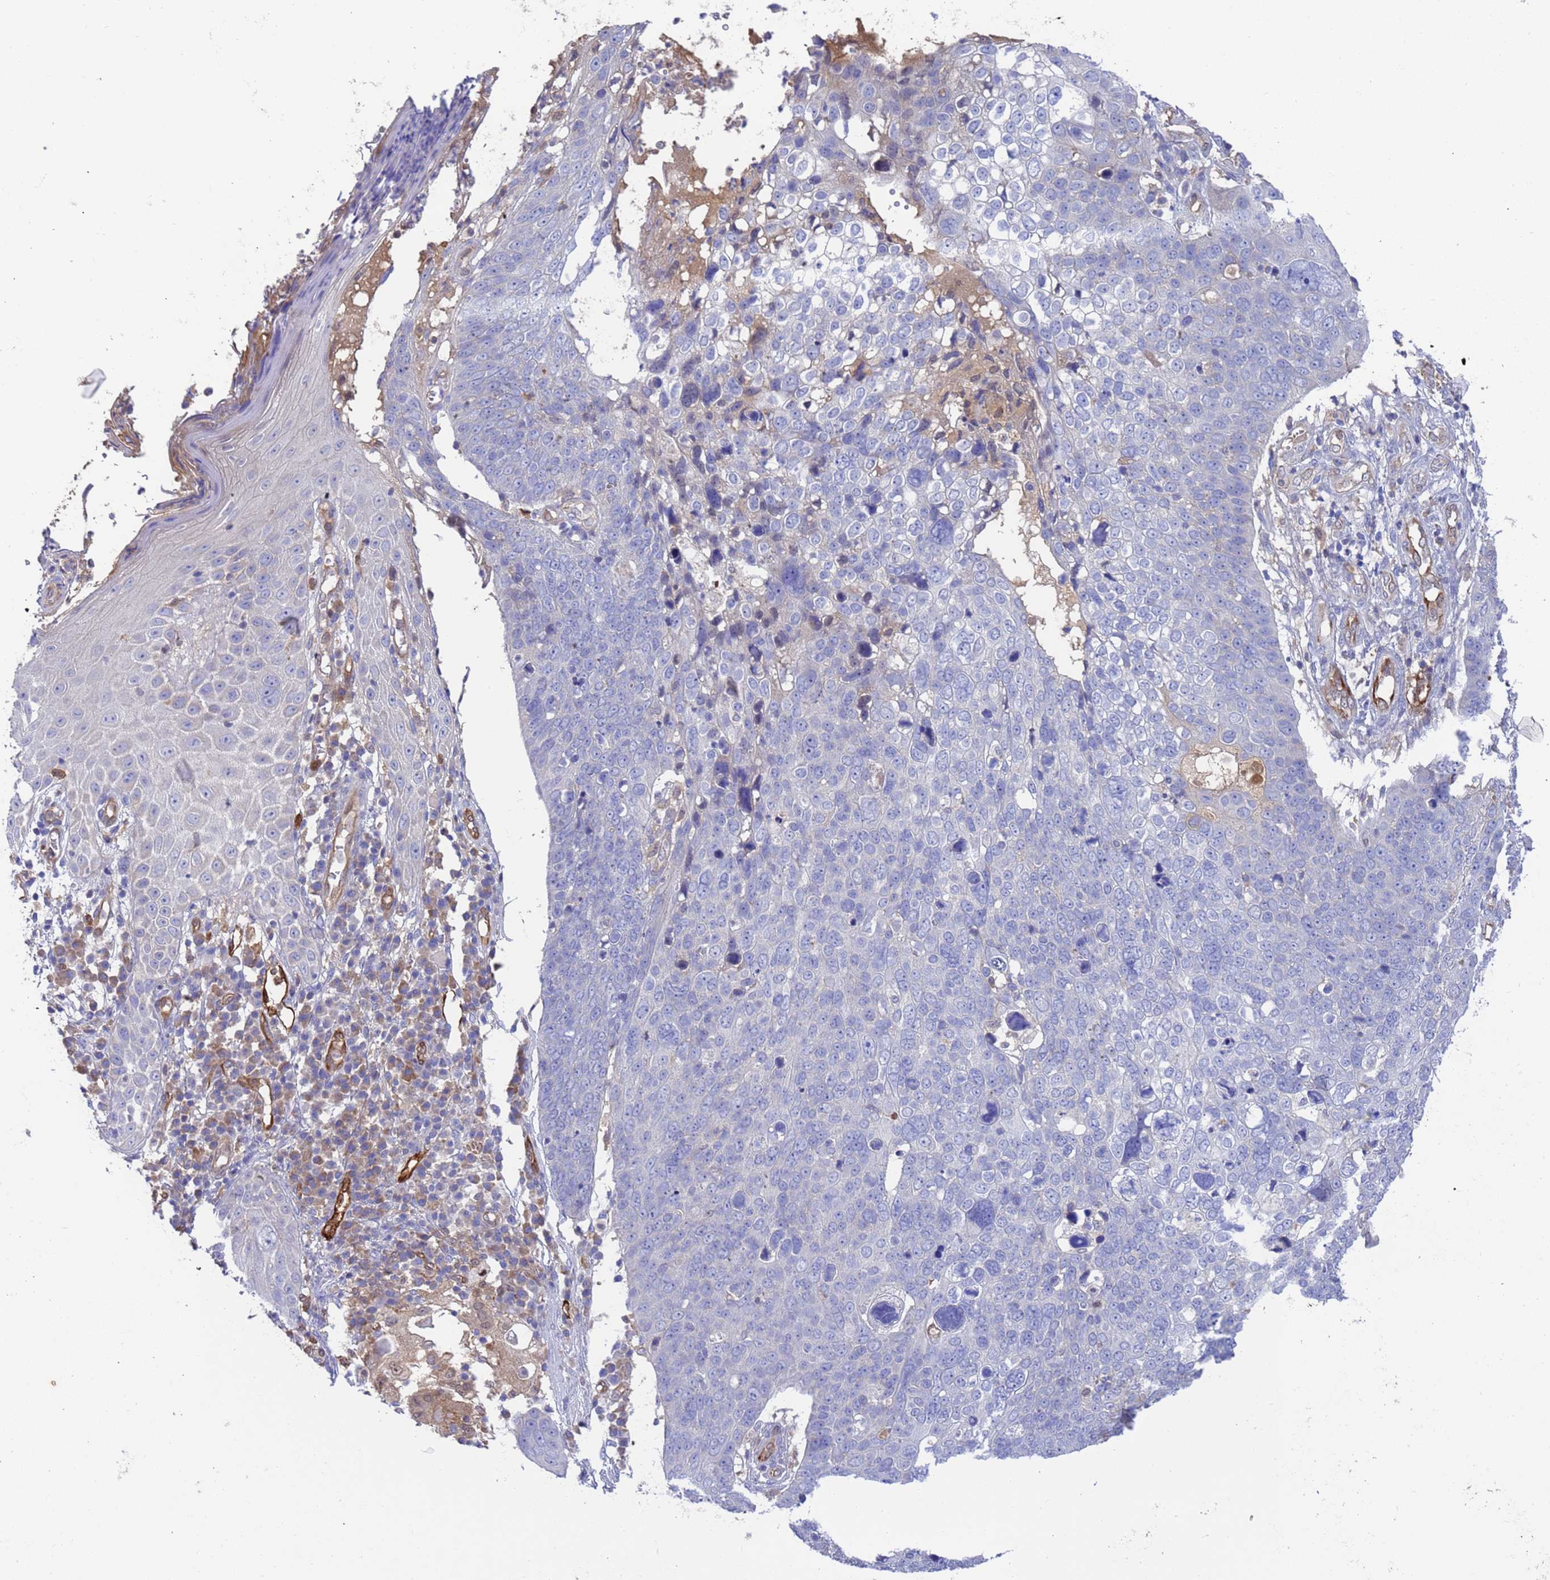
{"staining": {"intensity": "negative", "quantity": "none", "location": "none"}, "tissue": "skin cancer", "cell_type": "Tumor cells", "image_type": "cancer", "snomed": [{"axis": "morphology", "description": "Squamous cell carcinoma, NOS"}, {"axis": "topography", "description": "Skin"}], "caption": "This photomicrograph is of skin cancer (squamous cell carcinoma) stained with immunohistochemistry (IHC) to label a protein in brown with the nuclei are counter-stained blue. There is no staining in tumor cells.", "gene": "FOXRED1", "patient": {"sex": "male", "age": 71}}